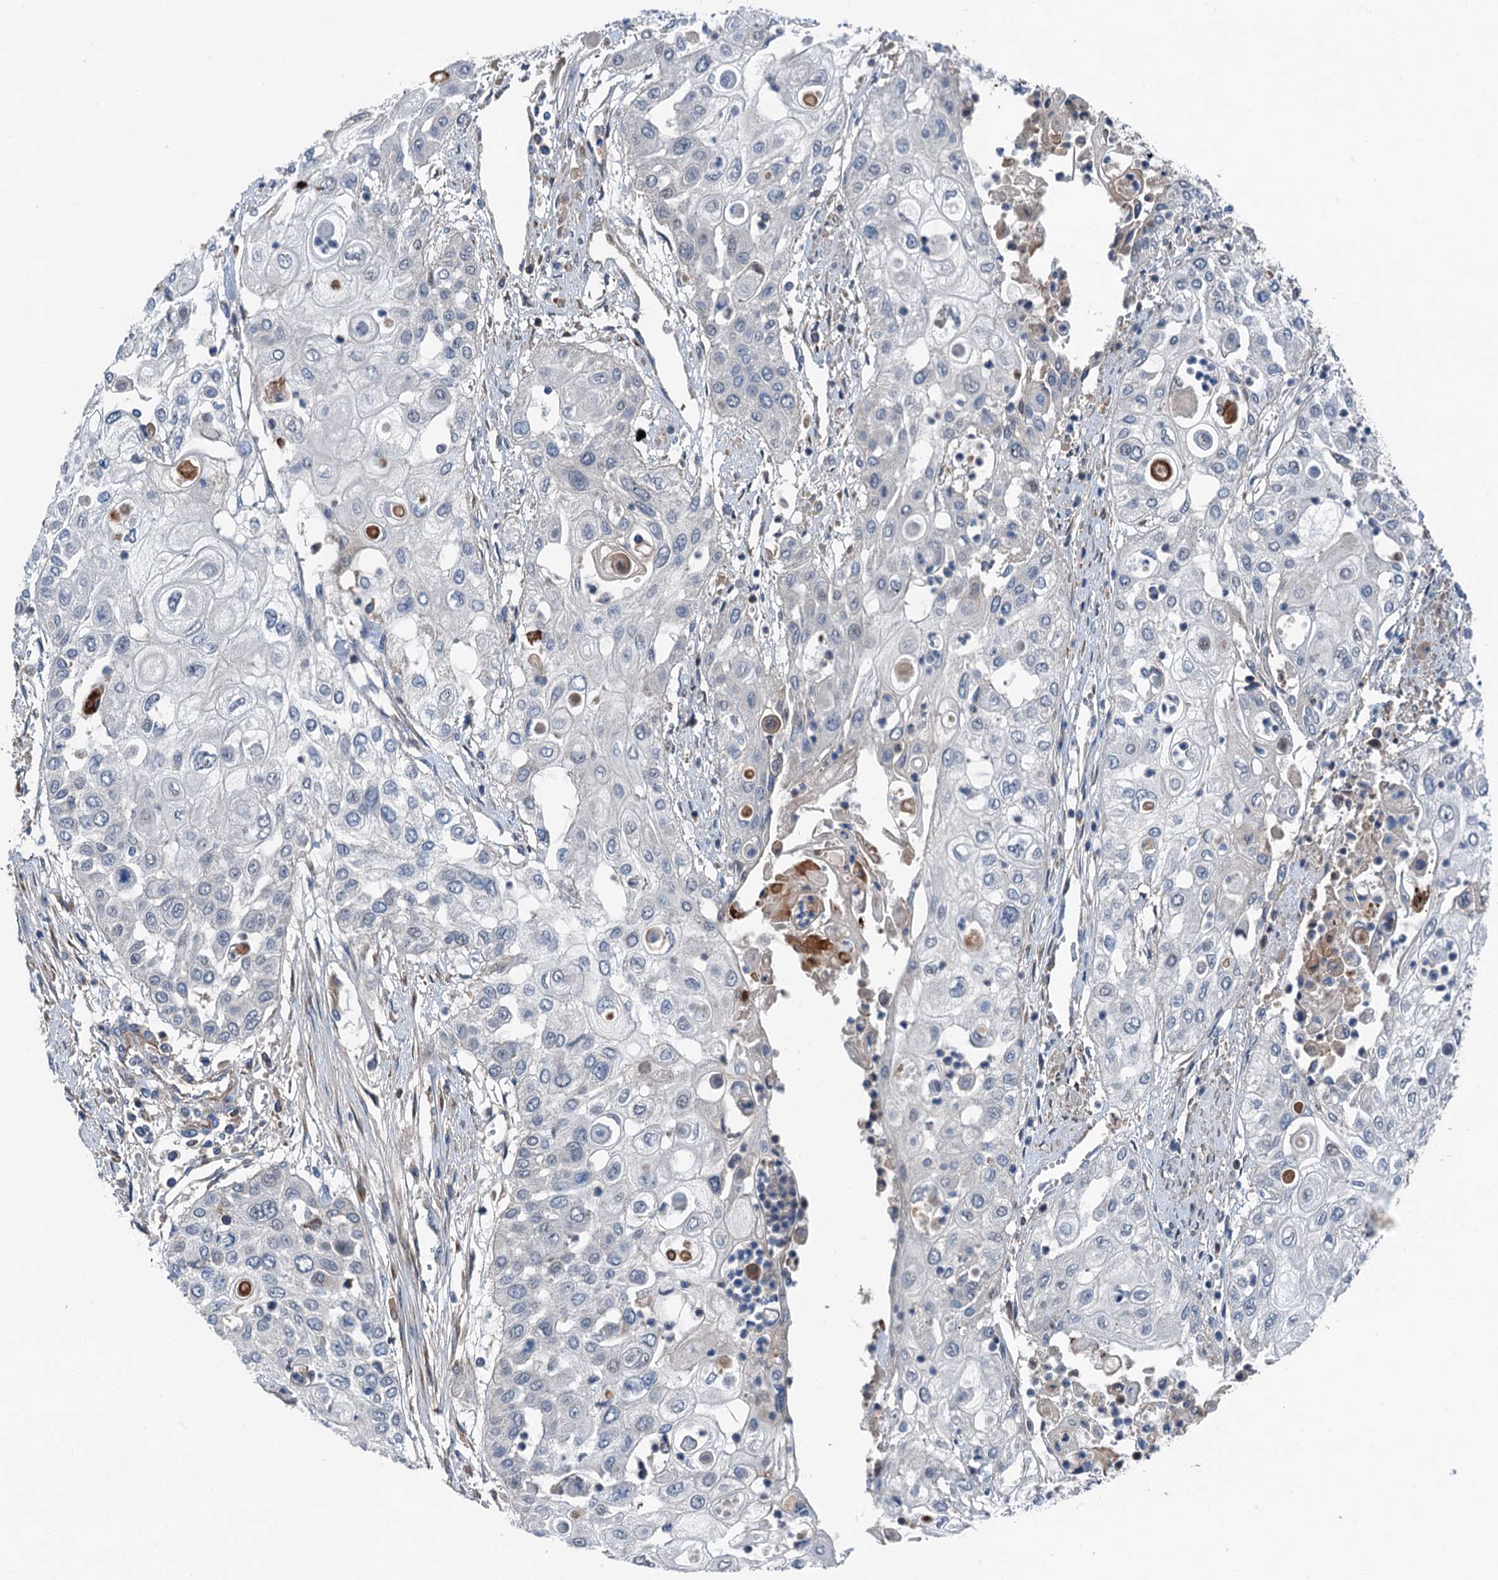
{"staining": {"intensity": "negative", "quantity": "none", "location": "none"}, "tissue": "urothelial cancer", "cell_type": "Tumor cells", "image_type": "cancer", "snomed": [{"axis": "morphology", "description": "Urothelial carcinoma, High grade"}, {"axis": "topography", "description": "Urinary bladder"}], "caption": "IHC of human urothelial cancer exhibits no positivity in tumor cells.", "gene": "SLC2A10", "patient": {"sex": "female", "age": 79}}